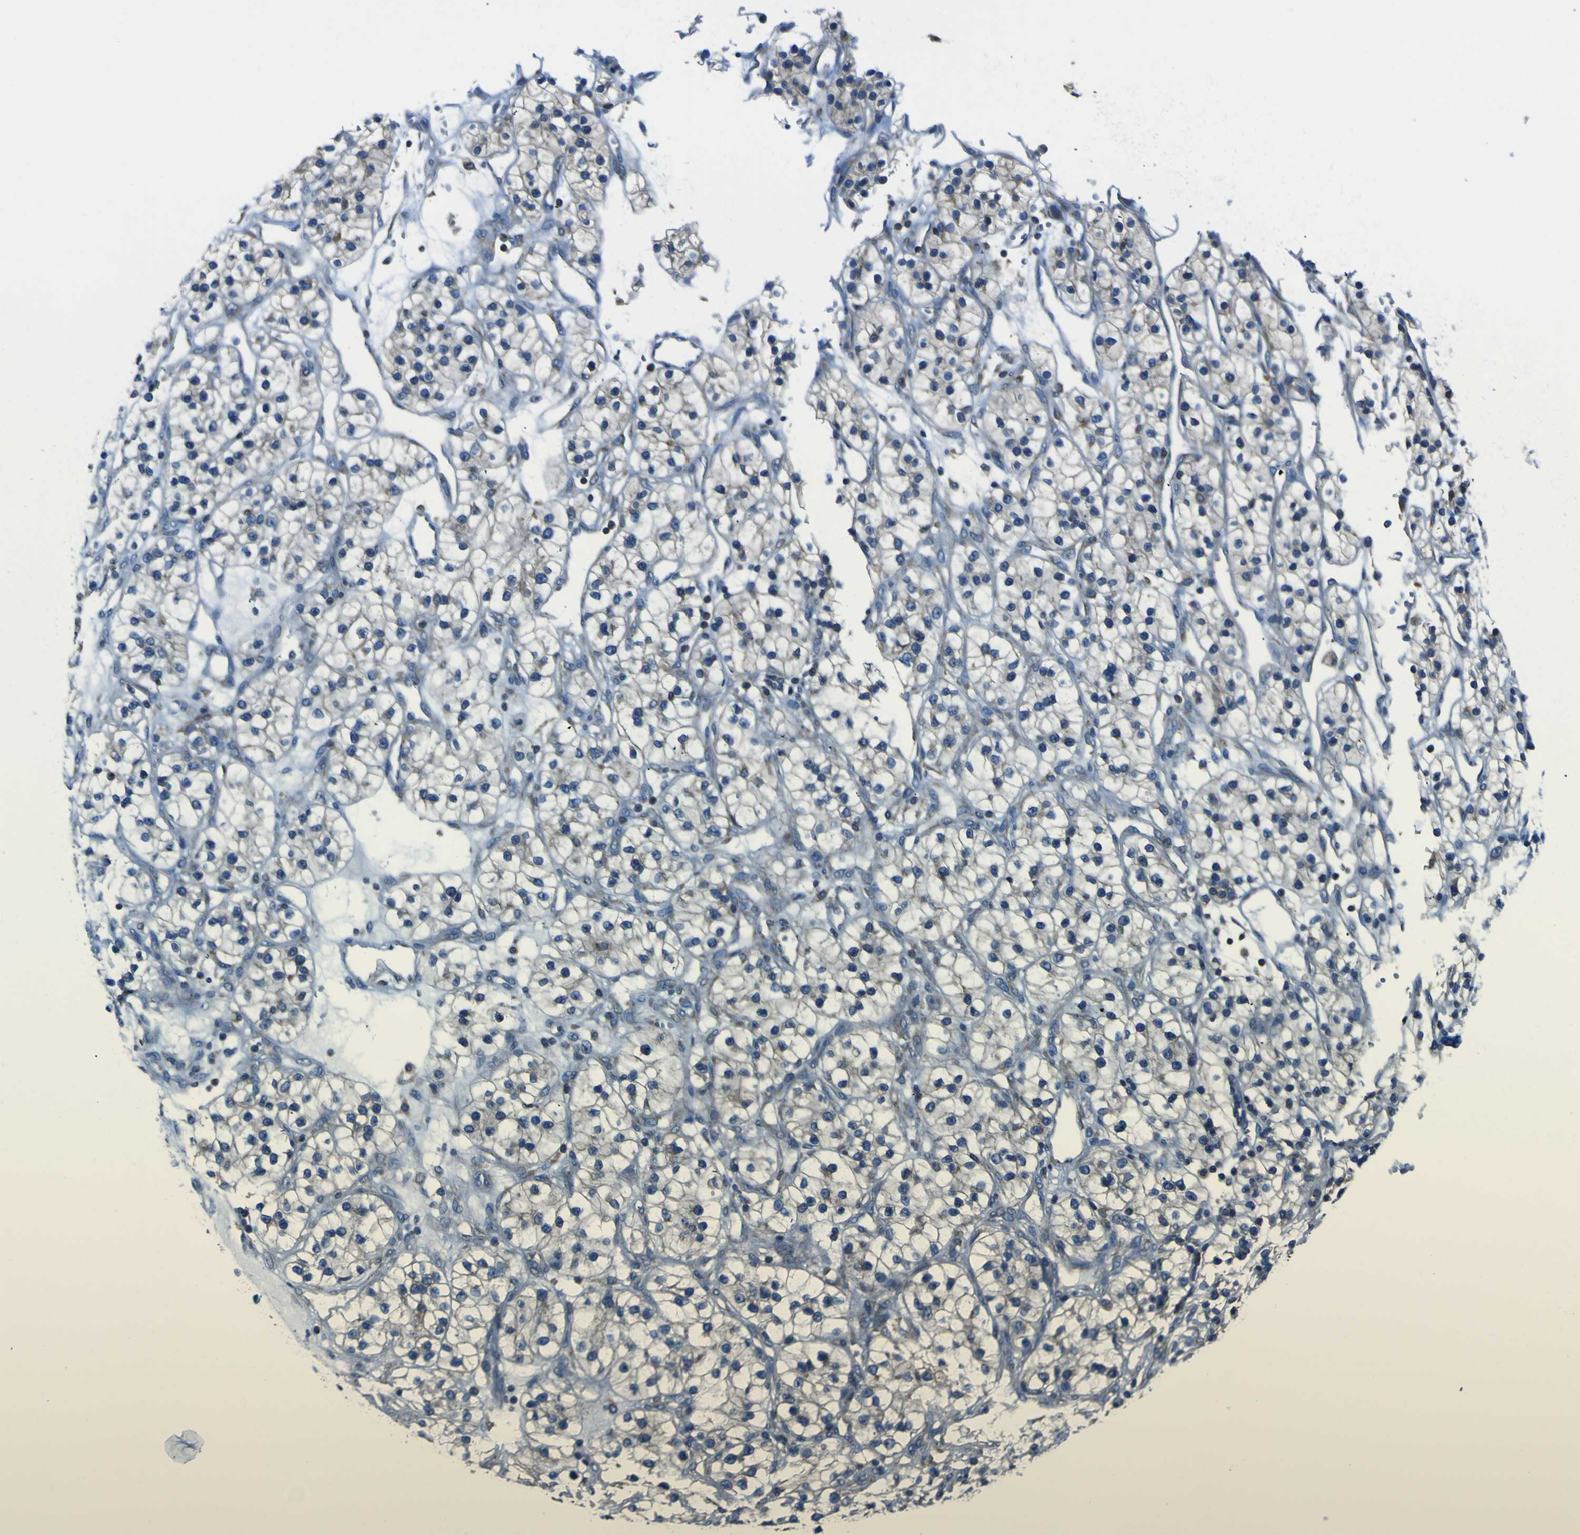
{"staining": {"intensity": "moderate", "quantity": "25%-75%", "location": "cytoplasmic/membranous"}, "tissue": "renal cancer", "cell_type": "Tumor cells", "image_type": "cancer", "snomed": [{"axis": "morphology", "description": "Adenocarcinoma, NOS"}, {"axis": "topography", "description": "Kidney"}], "caption": "The histopathology image demonstrates a brown stain indicating the presence of a protein in the cytoplasmic/membranous of tumor cells in renal cancer. The staining is performed using DAB (3,3'-diaminobenzidine) brown chromogen to label protein expression. The nuclei are counter-stained blue using hematoxylin.", "gene": "STIM1", "patient": {"sex": "female", "age": 57}}